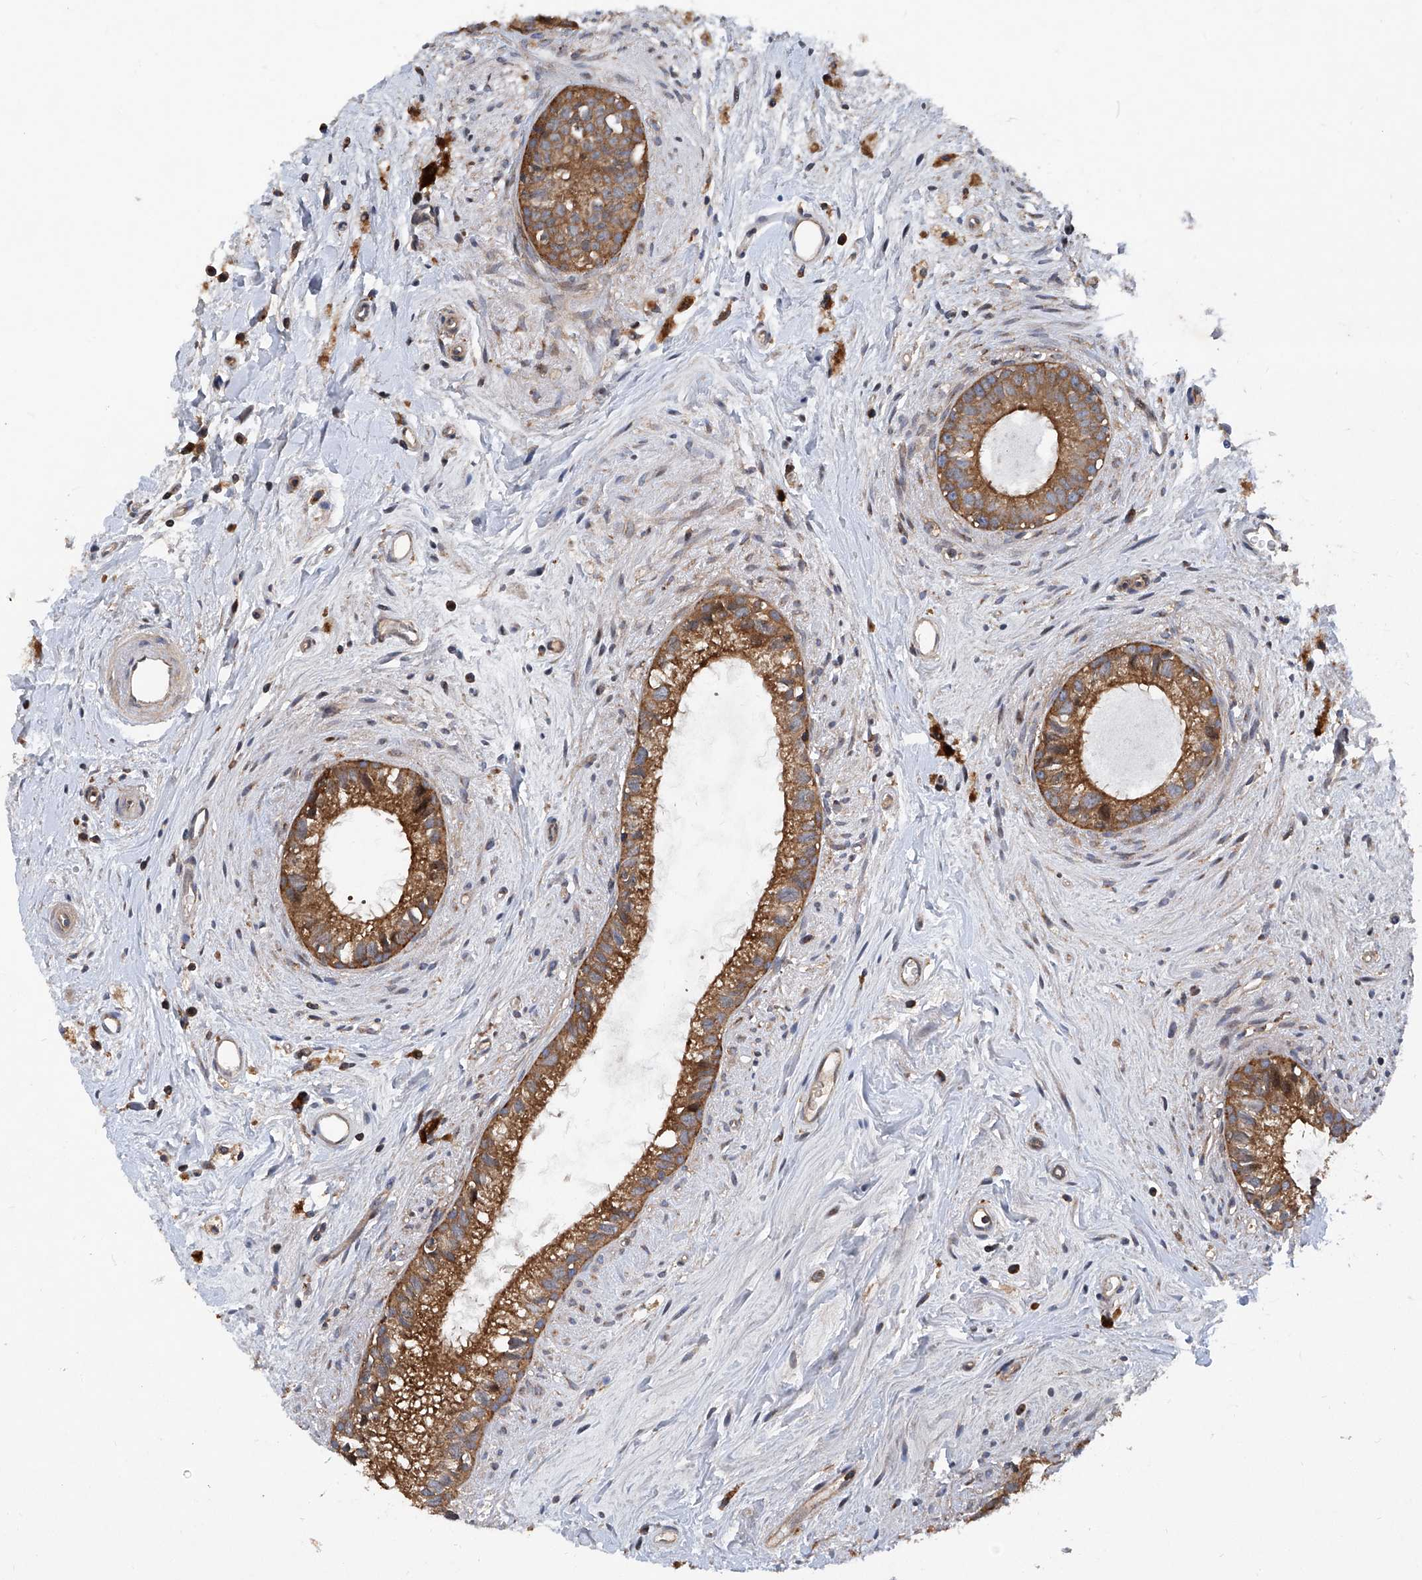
{"staining": {"intensity": "strong", "quantity": ">75%", "location": "cytoplasmic/membranous"}, "tissue": "epididymis", "cell_type": "Glandular cells", "image_type": "normal", "snomed": [{"axis": "morphology", "description": "Normal tissue, NOS"}, {"axis": "topography", "description": "Epididymis"}], "caption": "High-magnification brightfield microscopy of normal epididymis stained with DAB (brown) and counterstained with hematoxylin (blue). glandular cells exhibit strong cytoplasmic/membranous positivity is identified in about>75% of cells. (brown staining indicates protein expression, while blue staining denotes nuclei).", "gene": "SMAP1", "patient": {"sex": "male", "age": 80}}